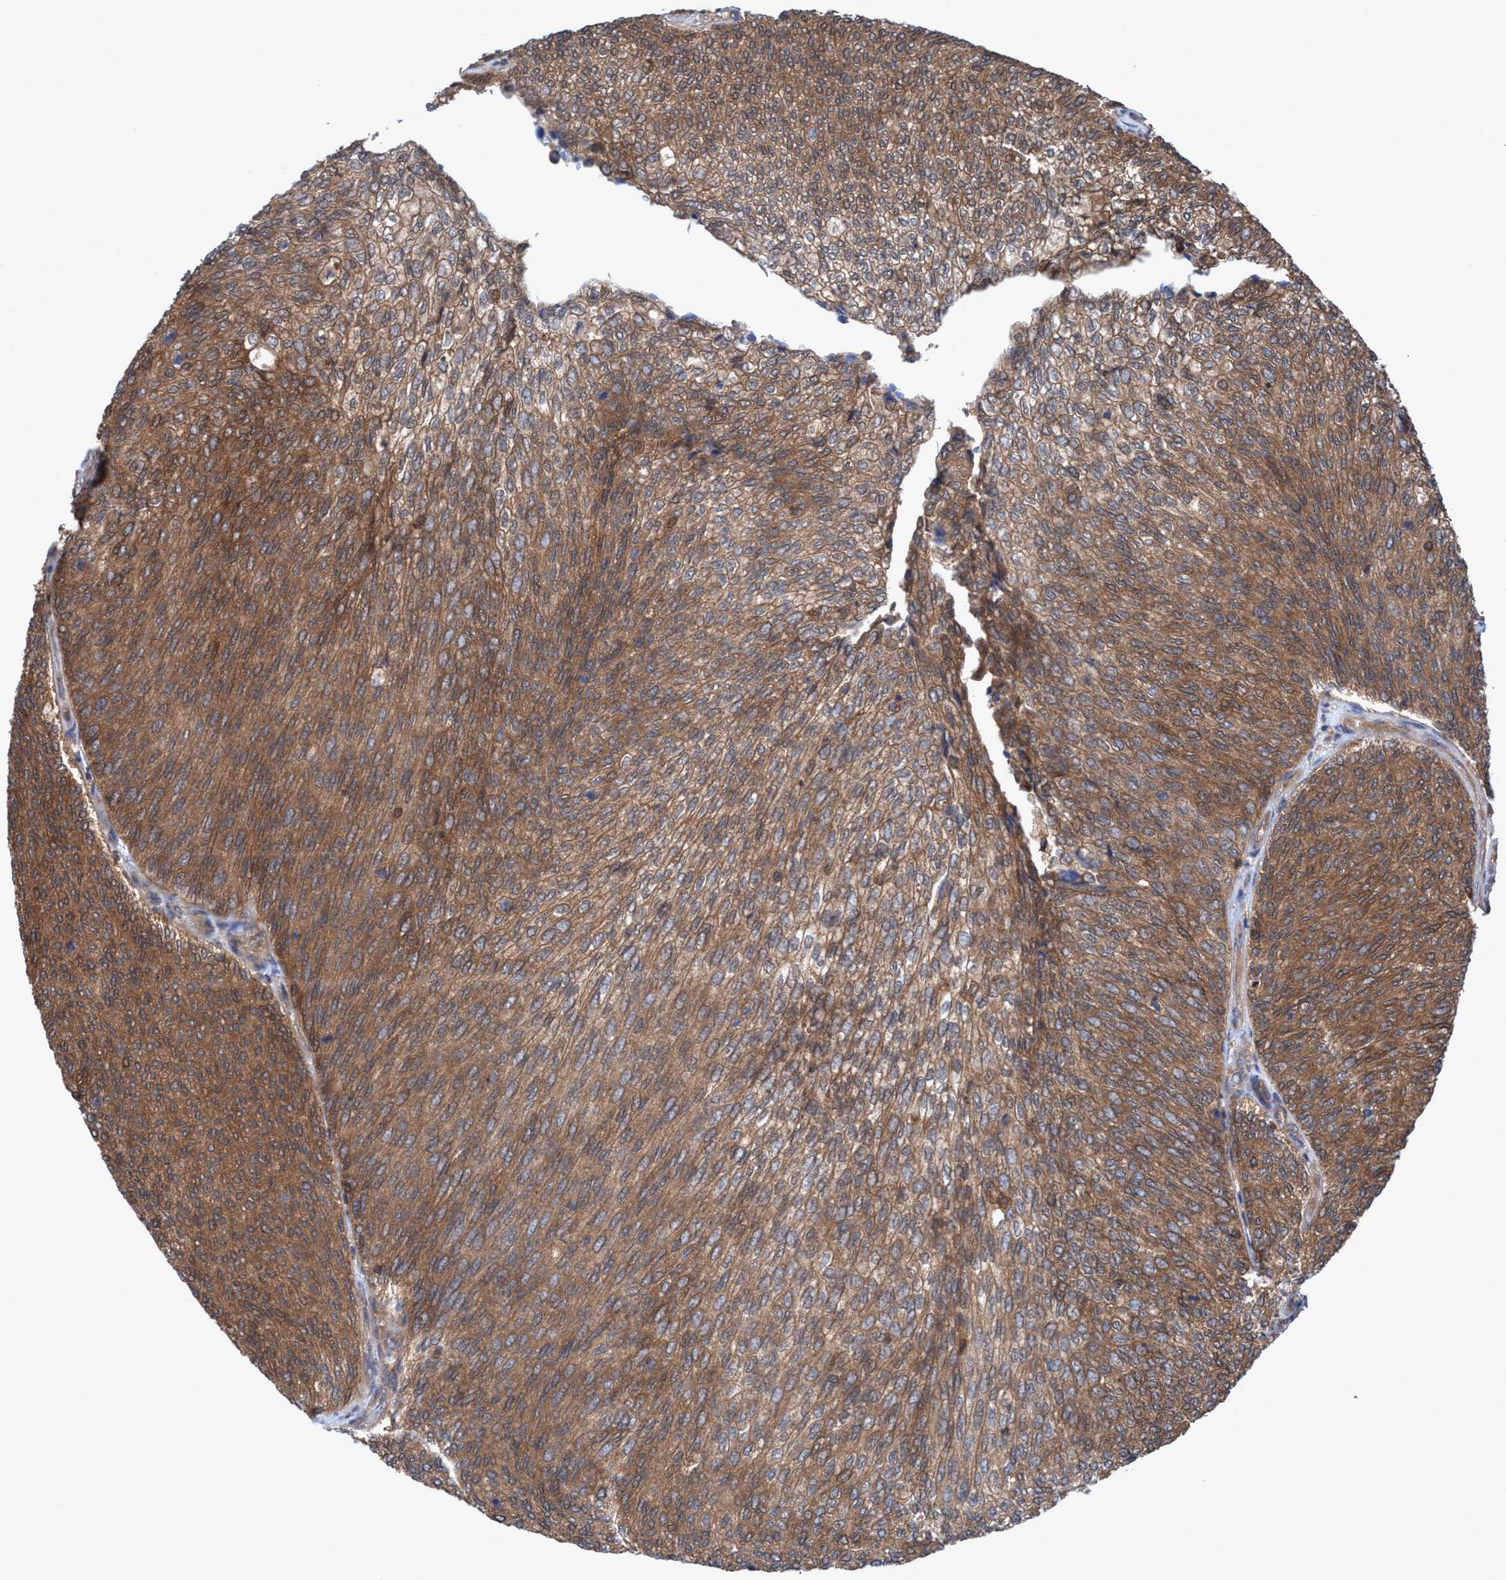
{"staining": {"intensity": "moderate", "quantity": ">75%", "location": "cytoplasmic/membranous"}, "tissue": "urothelial cancer", "cell_type": "Tumor cells", "image_type": "cancer", "snomed": [{"axis": "morphology", "description": "Urothelial carcinoma, Low grade"}, {"axis": "topography", "description": "Urinary bladder"}], "caption": "Urothelial carcinoma (low-grade) stained with DAB (3,3'-diaminobenzidine) immunohistochemistry (IHC) displays medium levels of moderate cytoplasmic/membranous expression in about >75% of tumor cells.", "gene": "GLOD4", "patient": {"sex": "female", "age": 79}}